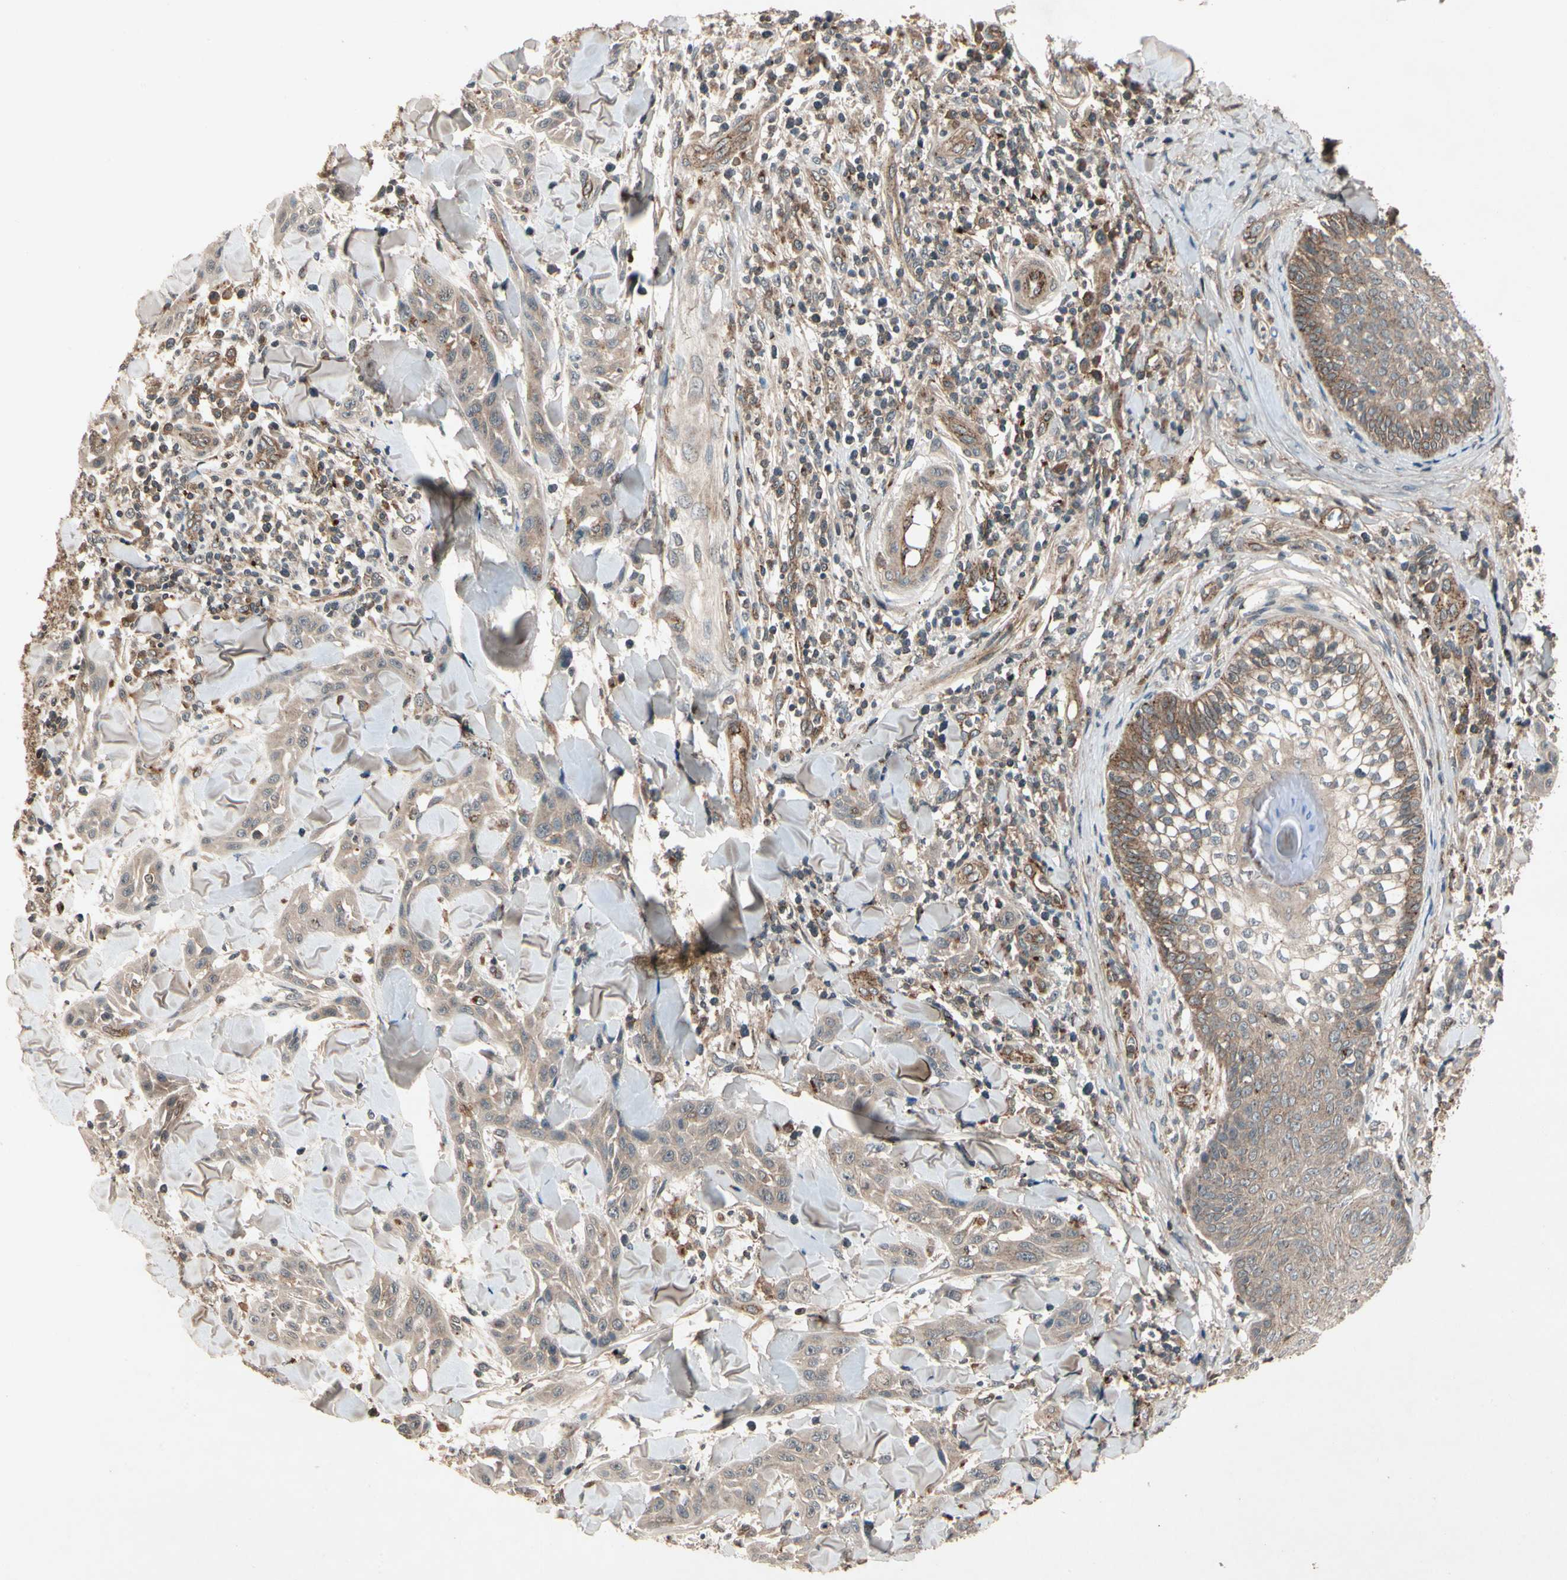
{"staining": {"intensity": "weak", "quantity": "25%-75%", "location": "cytoplasmic/membranous"}, "tissue": "skin cancer", "cell_type": "Tumor cells", "image_type": "cancer", "snomed": [{"axis": "morphology", "description": "Squamous cell carcinoma, NOS"}, {"axis": "topography", "description": "Skin"}], "caption": "Immunohistochemical staining of human skin cancer demonstrates low levels of weak cytoplasmic/membranous protein staining in approximately 25%-75% of tumor cells.", "gene": "FLOT1", "patient": {"sex": "male", "age": 24}}